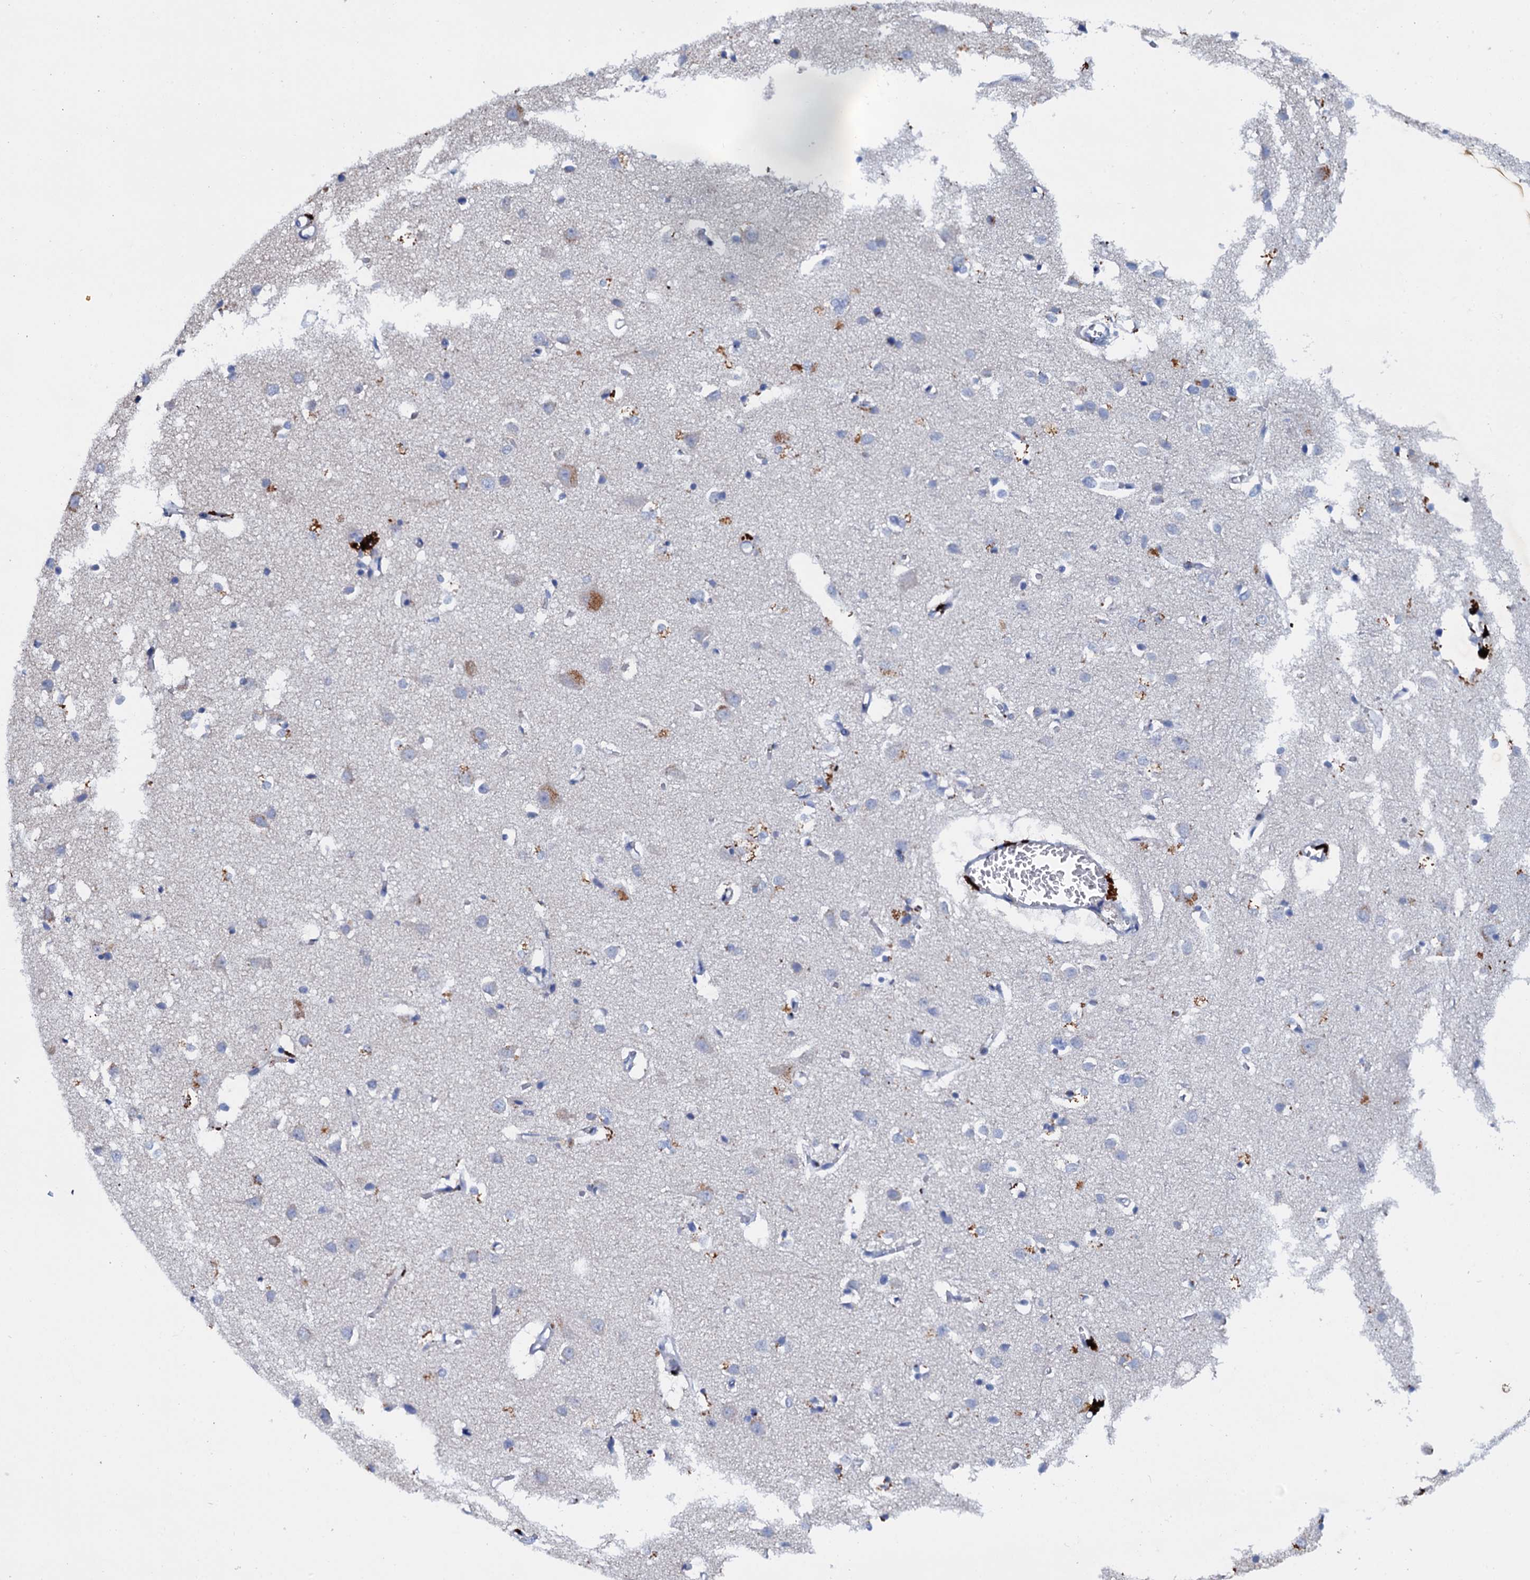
{"staining": {"intensity": "negative", "quantity": "none", "location": "none"}, "tissue": "cerebral cortex", "cell_type": "Endothelial cells", "image_type": "normal", "snomed": [{"axis": "morphology", "description": "Normal tissue, NOS"}, {"axis": "topography", "description": "Cerebral cortex"}], "caption": "Human cerebral cortex stained for a protein using IHC displays no expression in endothelial cells.", "gene": "SLC37A4", "patient": {"sex": "female", "age": 64}}